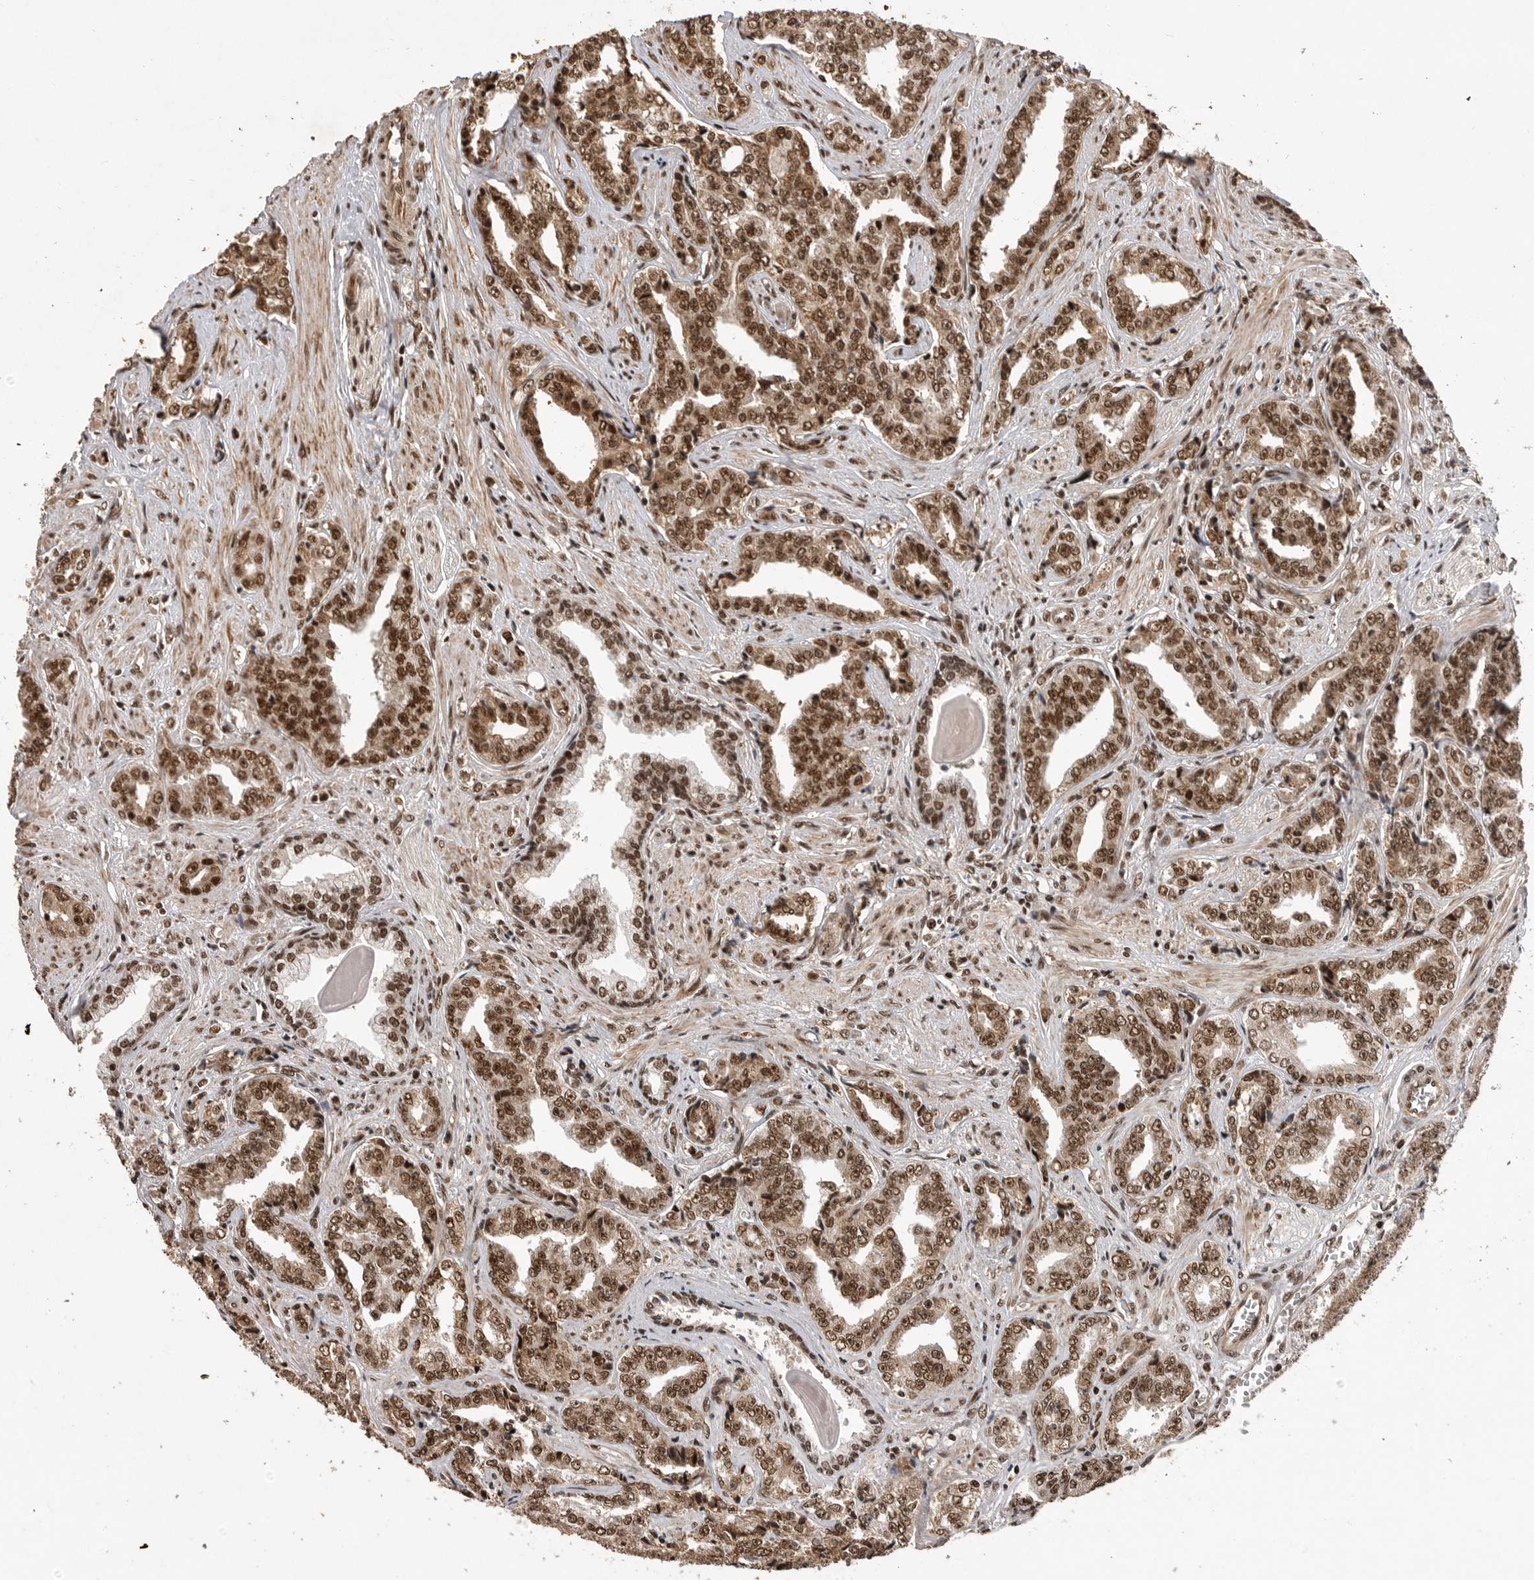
{"staining": {"intensity": "moderate", "quantity": ">75%", "location": "nuclear"}, "tissue": "prostate cancer", "cell_type": "Tumor cells", "image_type": "cancer", "snomed": [{"axis": "morphology", "description": "Adenocarcinoma, High grade"}, {"axis": "topography", "description": "Prostate"}], "caption": "Human prostate cancer (high-grade adenocarcinoma) stained for a protein (brown) demonstrates moderate nuclear positive expression in about >75% of tumor cells.", "gene": "PPP1R8", "patient": {"sex": "male", "age": 71}}